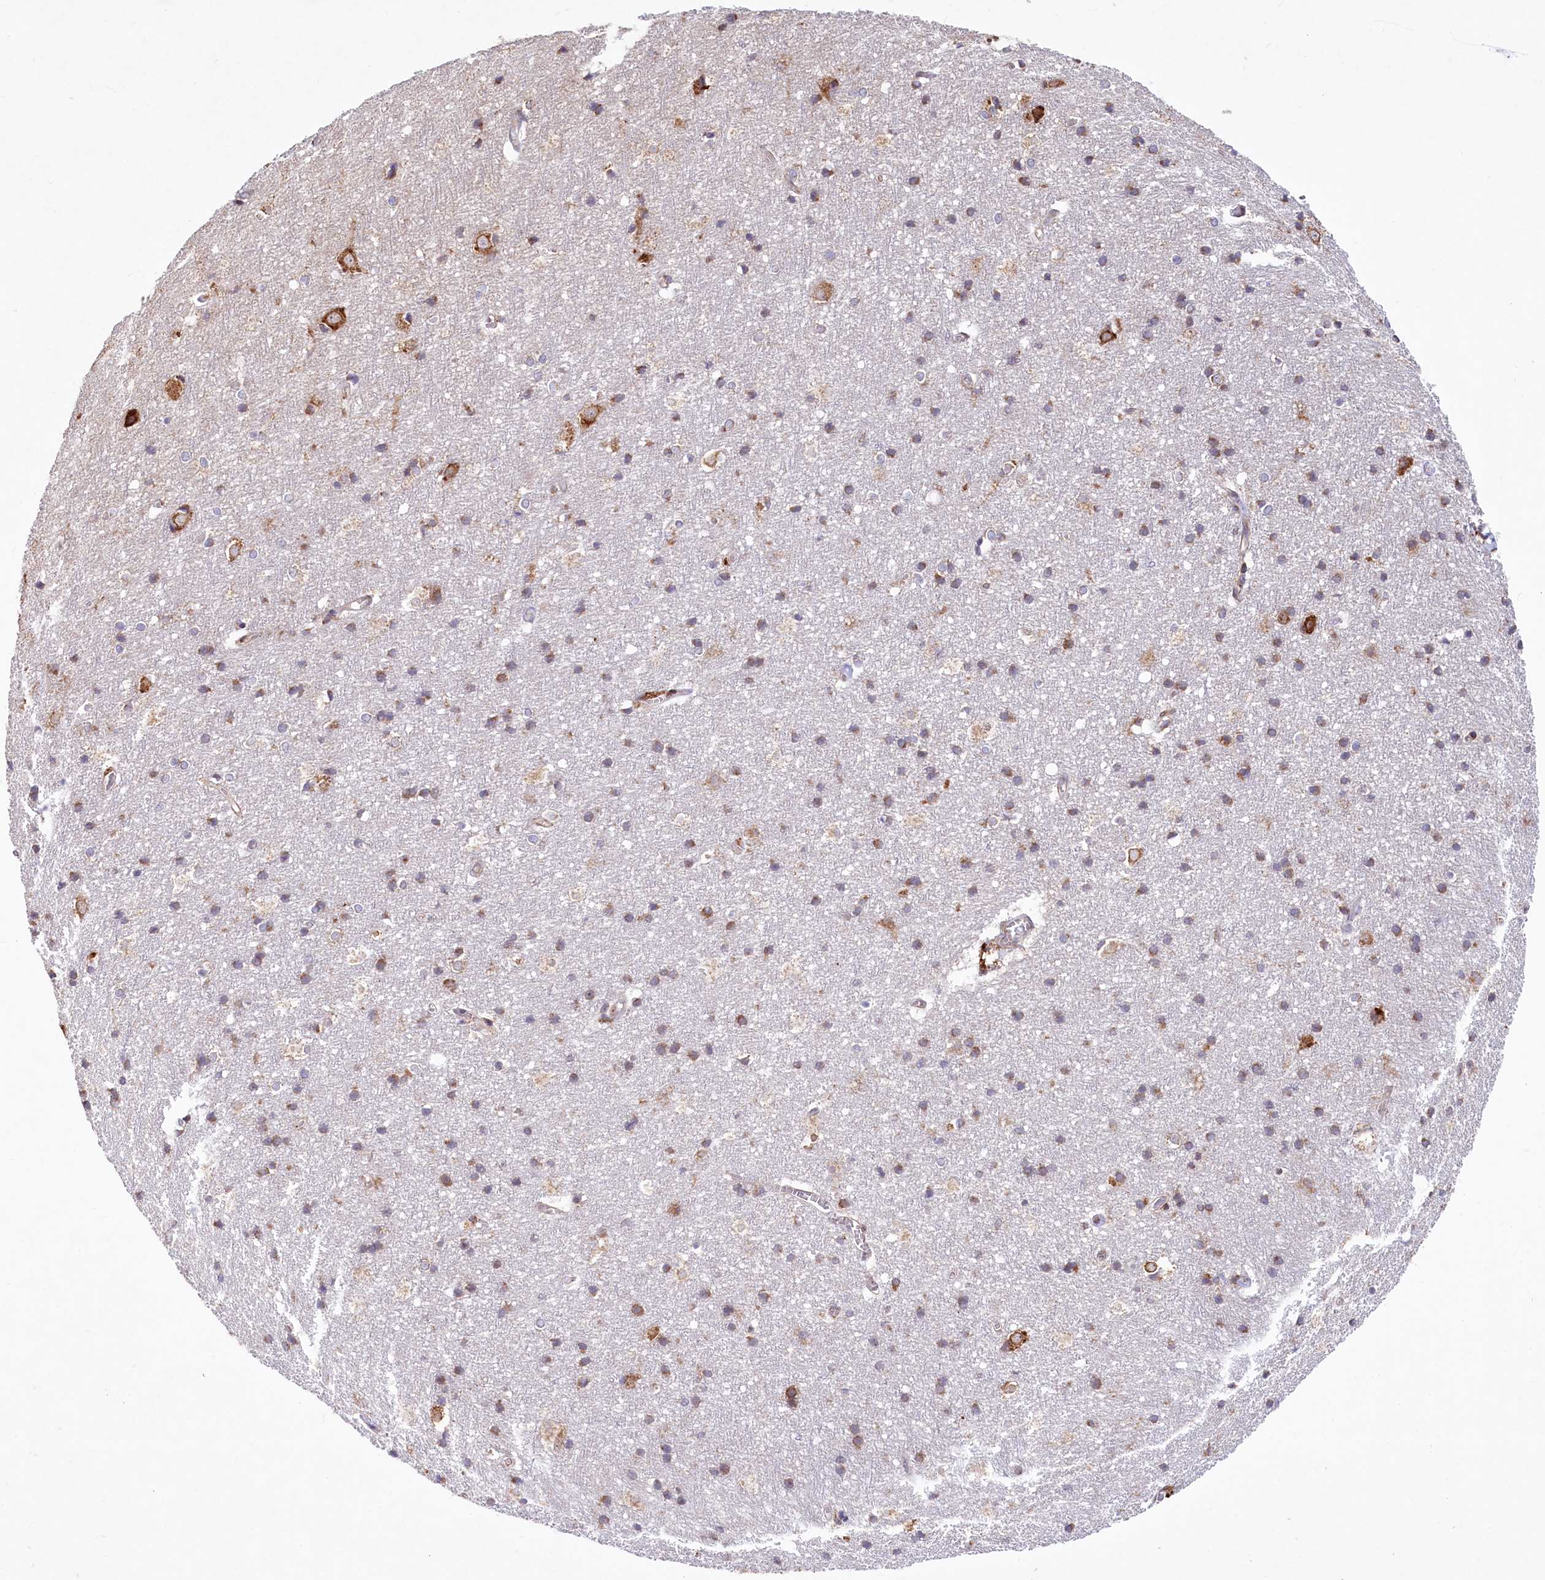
{"staining": {"intensity": "negative", "quantity": "none", "location": "none"}, "tissue": "cerebral cortex", "cell_type": "Endothelial cells", "image_type": "normal", "snomed": [{"axis": "morphology", "description": "Normal tissue, NOS"}, {"axis": "topography", "description": "Cerebral cortex"}], "caption": "A high-resolution image shows immunohistochemistry (IHC) staining of unremarkable cerebral cortex, which reveals no significant positivity in endothelial cells. (Brightfield microscopy of DAB (3,3'-diaminobenzidine) immunohistochemistry (IHC) at high magnification).", "gene": "CHID1", "patient": {"sex": "male", "age": 54}}